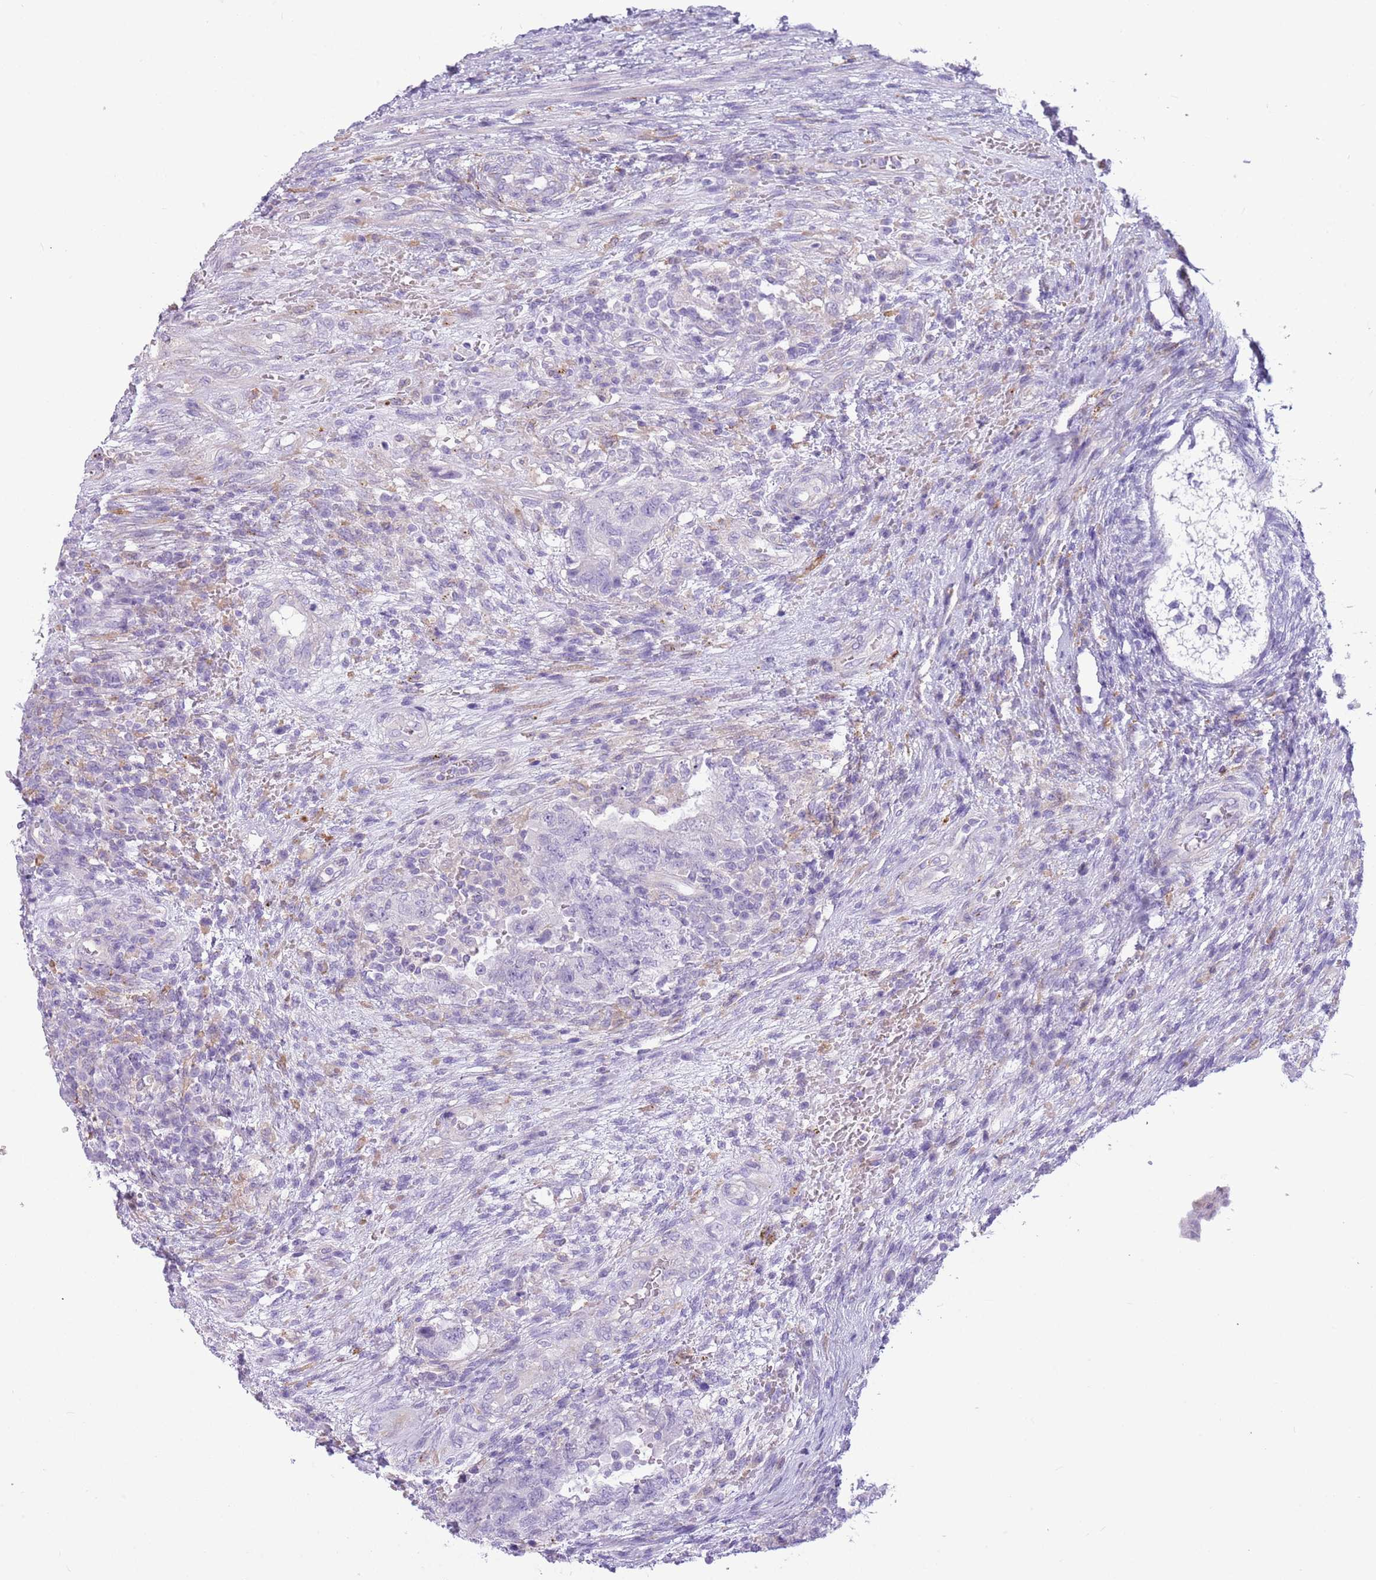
{"staining": {"intensity": "negative", "quantity": "none", "location": "none"}, "tissue": "testis cancer", "cell_type": "Tumor cells", "image_type": "cancer", "snomed": [{"axis": "morphology", "description": "Carcinoma, Embryonal, NOS"}, {"axis": "topography", "description": "Testis"}], "caption": "Testis cancer stained for a protein using immunohistochemistry reveals no positivity tumor cells.", "gene": "SNX6", "patient": {"sex": "male", "age": 26}}